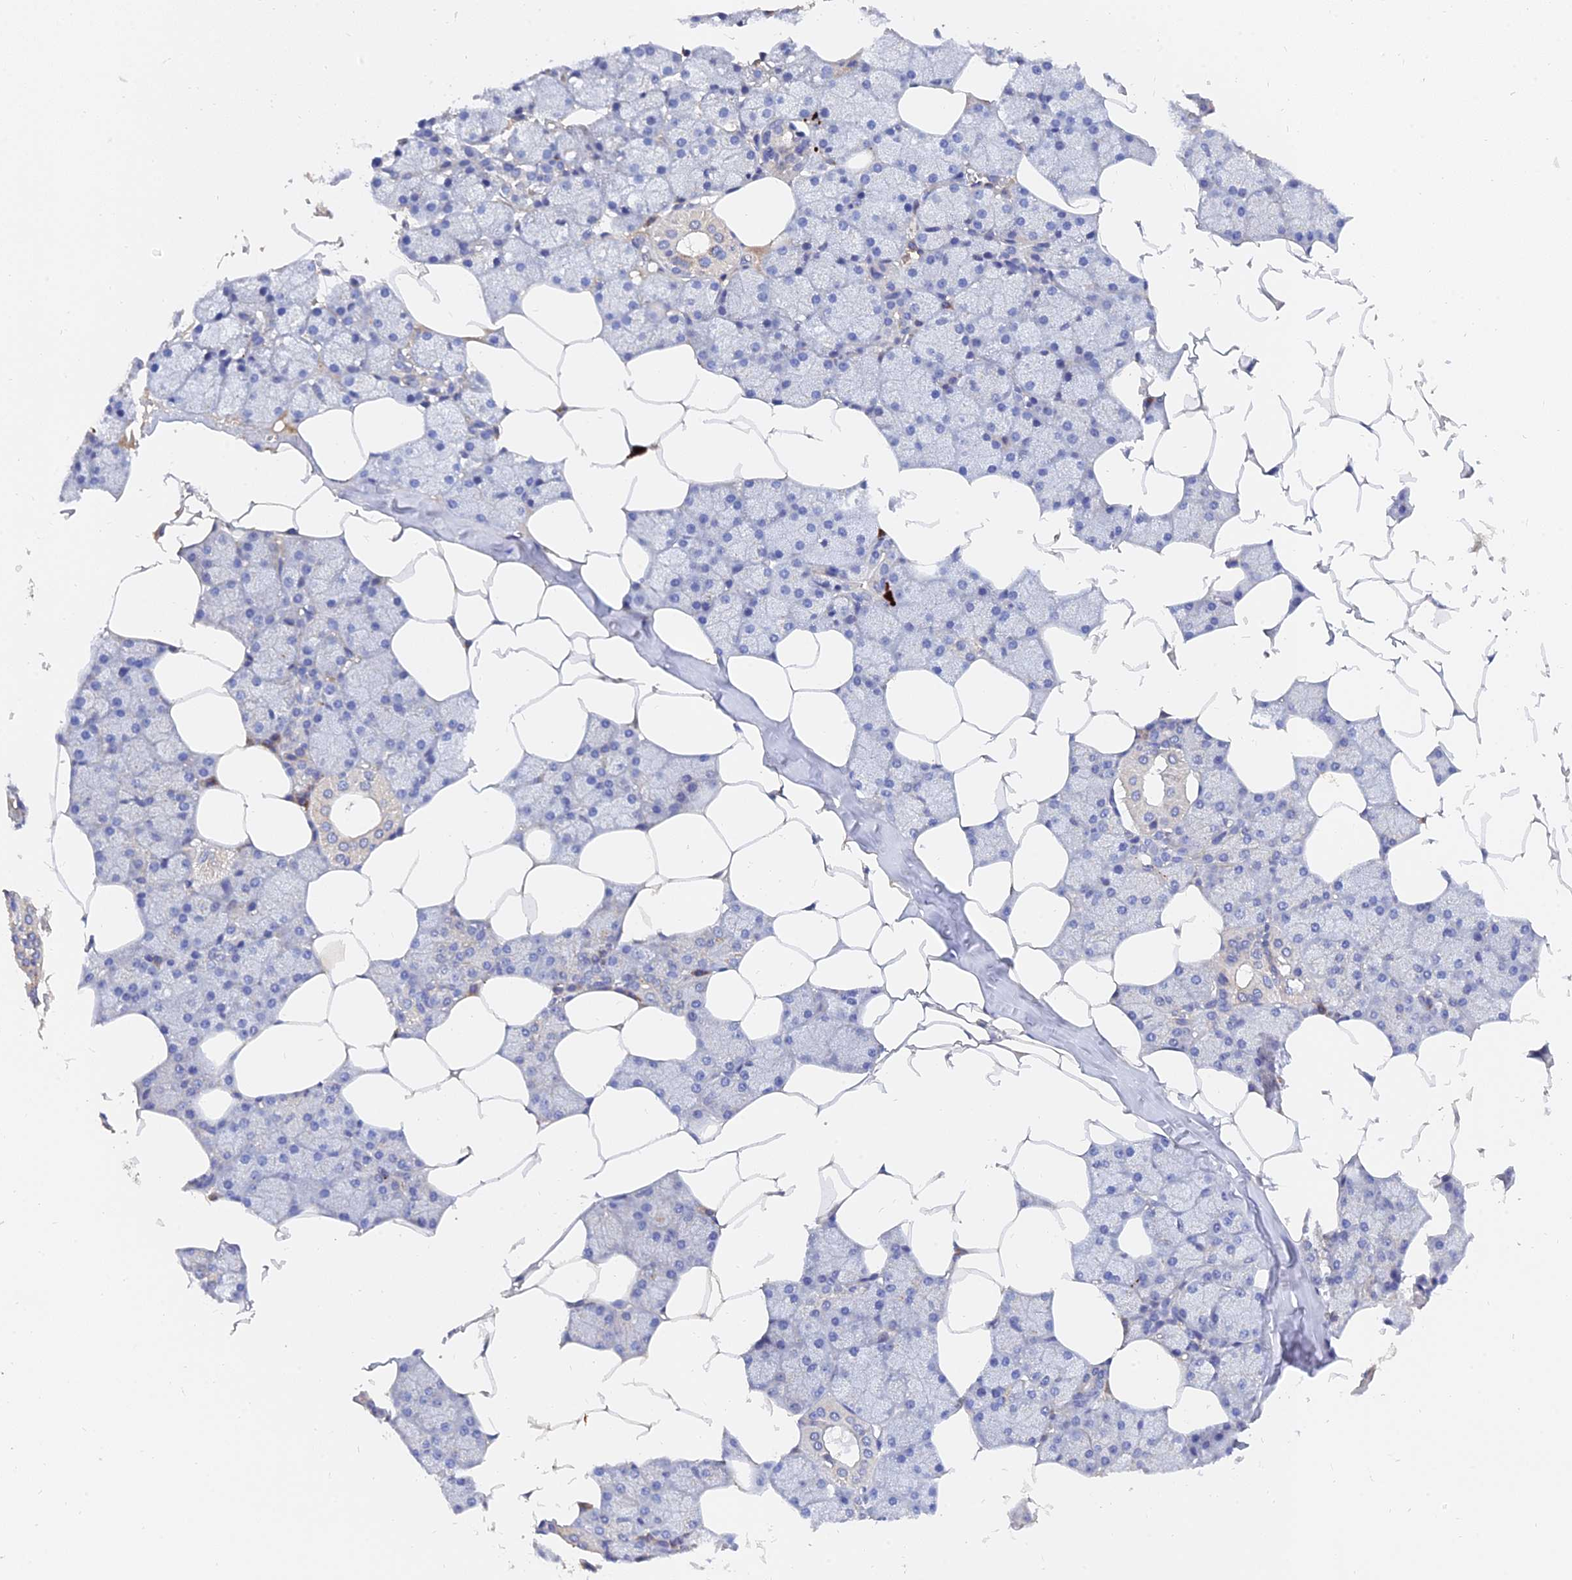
{"staining": {"intensity": "negative", "quantity": "none", "location": "none"}, "tissue": "salivary gland", "cell_type": "Glandular cells", "image_type": "normal", "snomed": [{"axis": "morphology", "description": "Normal tissue, NOS"}, {"axis": "topography", "description": "Salivary gland"}], "caption": "This image is of benign salivary gland stained with IHC to label a protein in brown with the nuclei are counter-stained blue. There is no staining in glandular cells. (Stains: DAB (3,3'-diaminobenzidine) IHC with hematoxylin counter stain, Microscopy: brightfield microscopy at high magnification).", "gene": "MRPL35", "patient": {"sex": "male", "age": 62}}